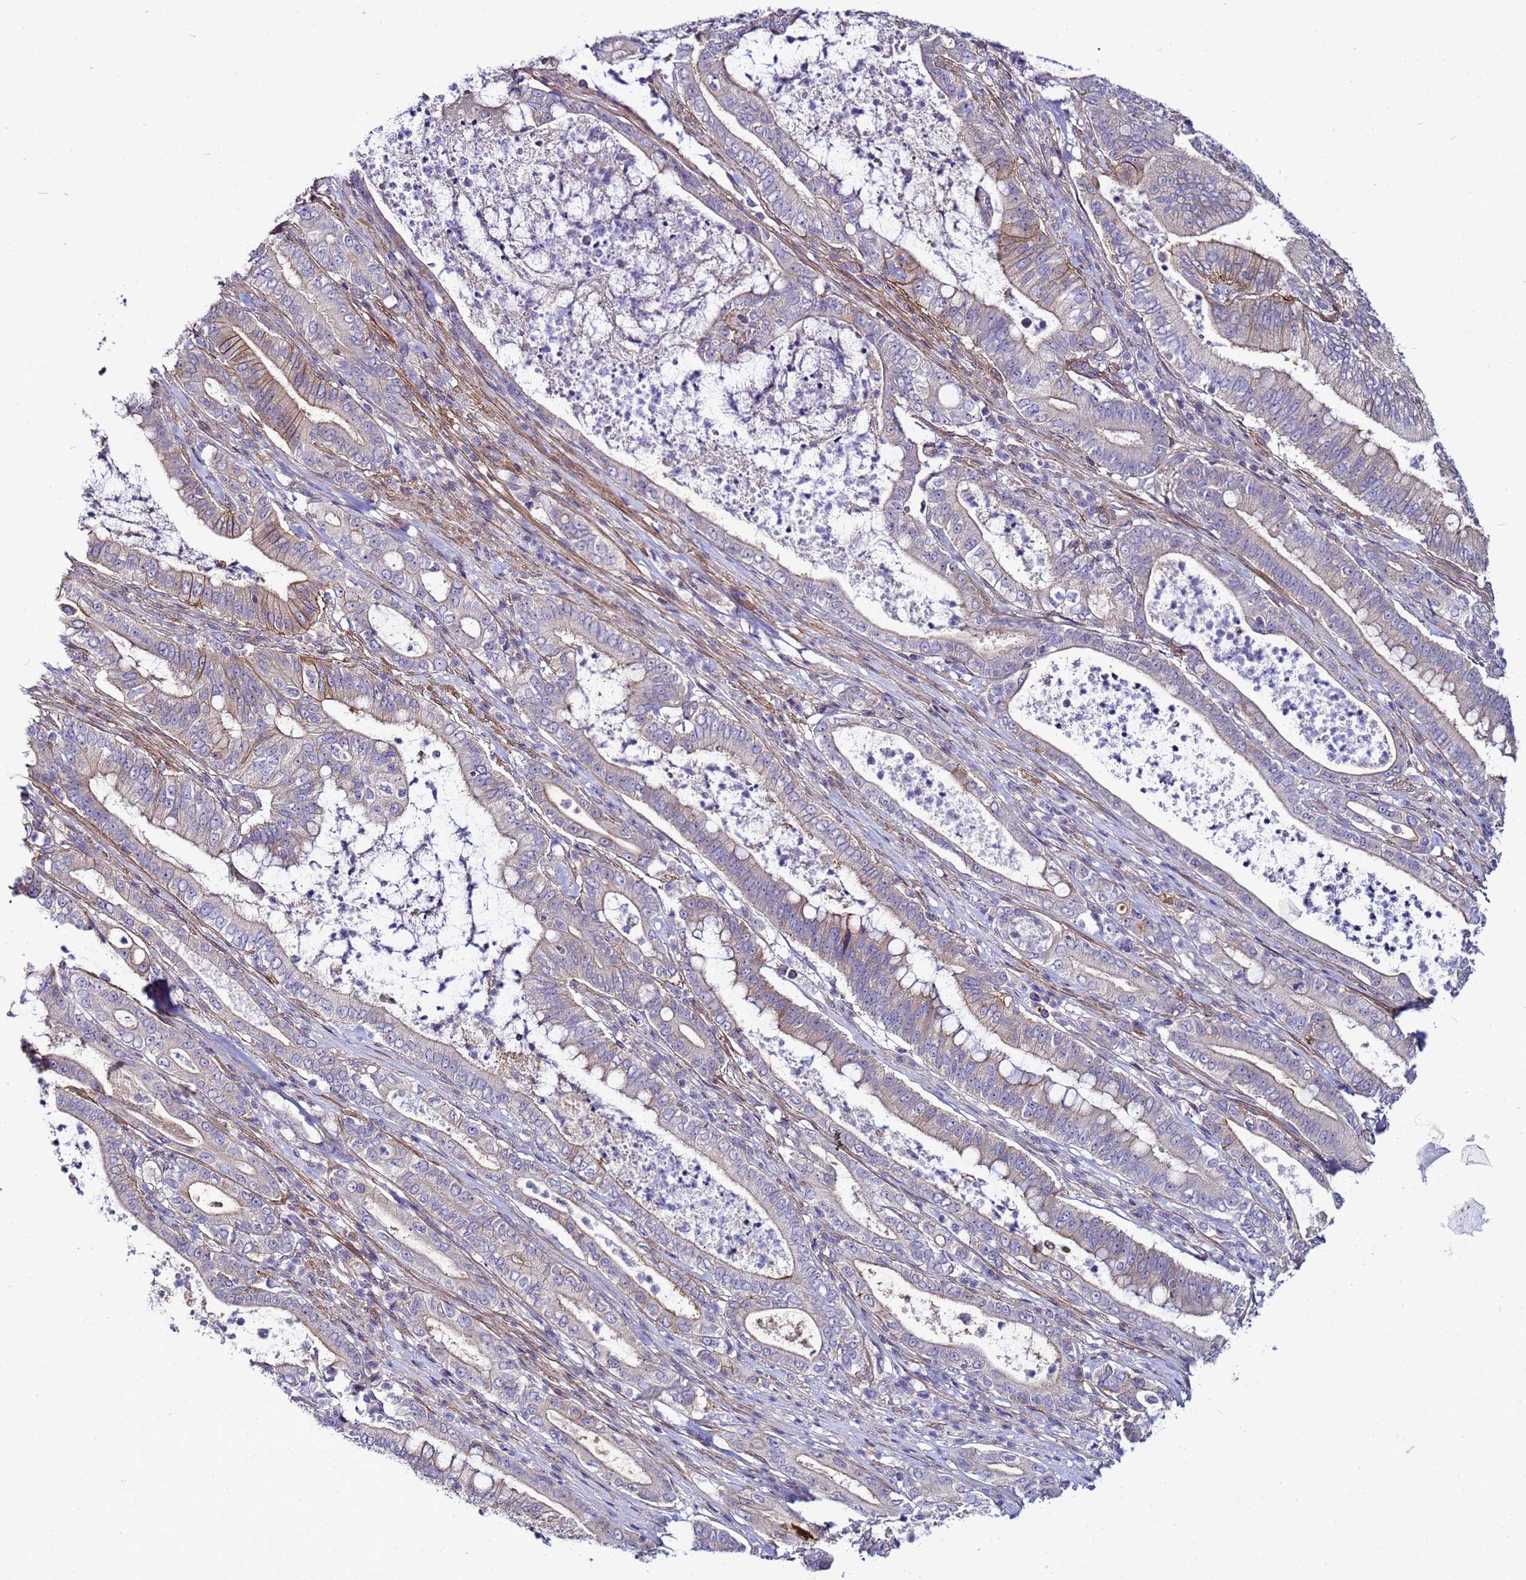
{"staining": {"intensity": "moderate", "quantity": "<25%", "location": "cytoplasmic/membranous"}, "tissue": "pancreatic cancer", "cell_type": "Tumor cells", "image_type": "cancer", "snomed": [{"axis": "morphology", "description": "Adenocarcinoma, NOS"}, {"axis": "topography", "description": "Pancreas"}], "caption": "Protein staining displays moderate cytoplasmic/membranous positivity in about <25% of tumor cells in pancreatic cancer (adenocarcinoma). (IHC, brightfield microscopy, high magnification).", "gene": "STK38", "patient": {"sex": "male", "age": 71}}